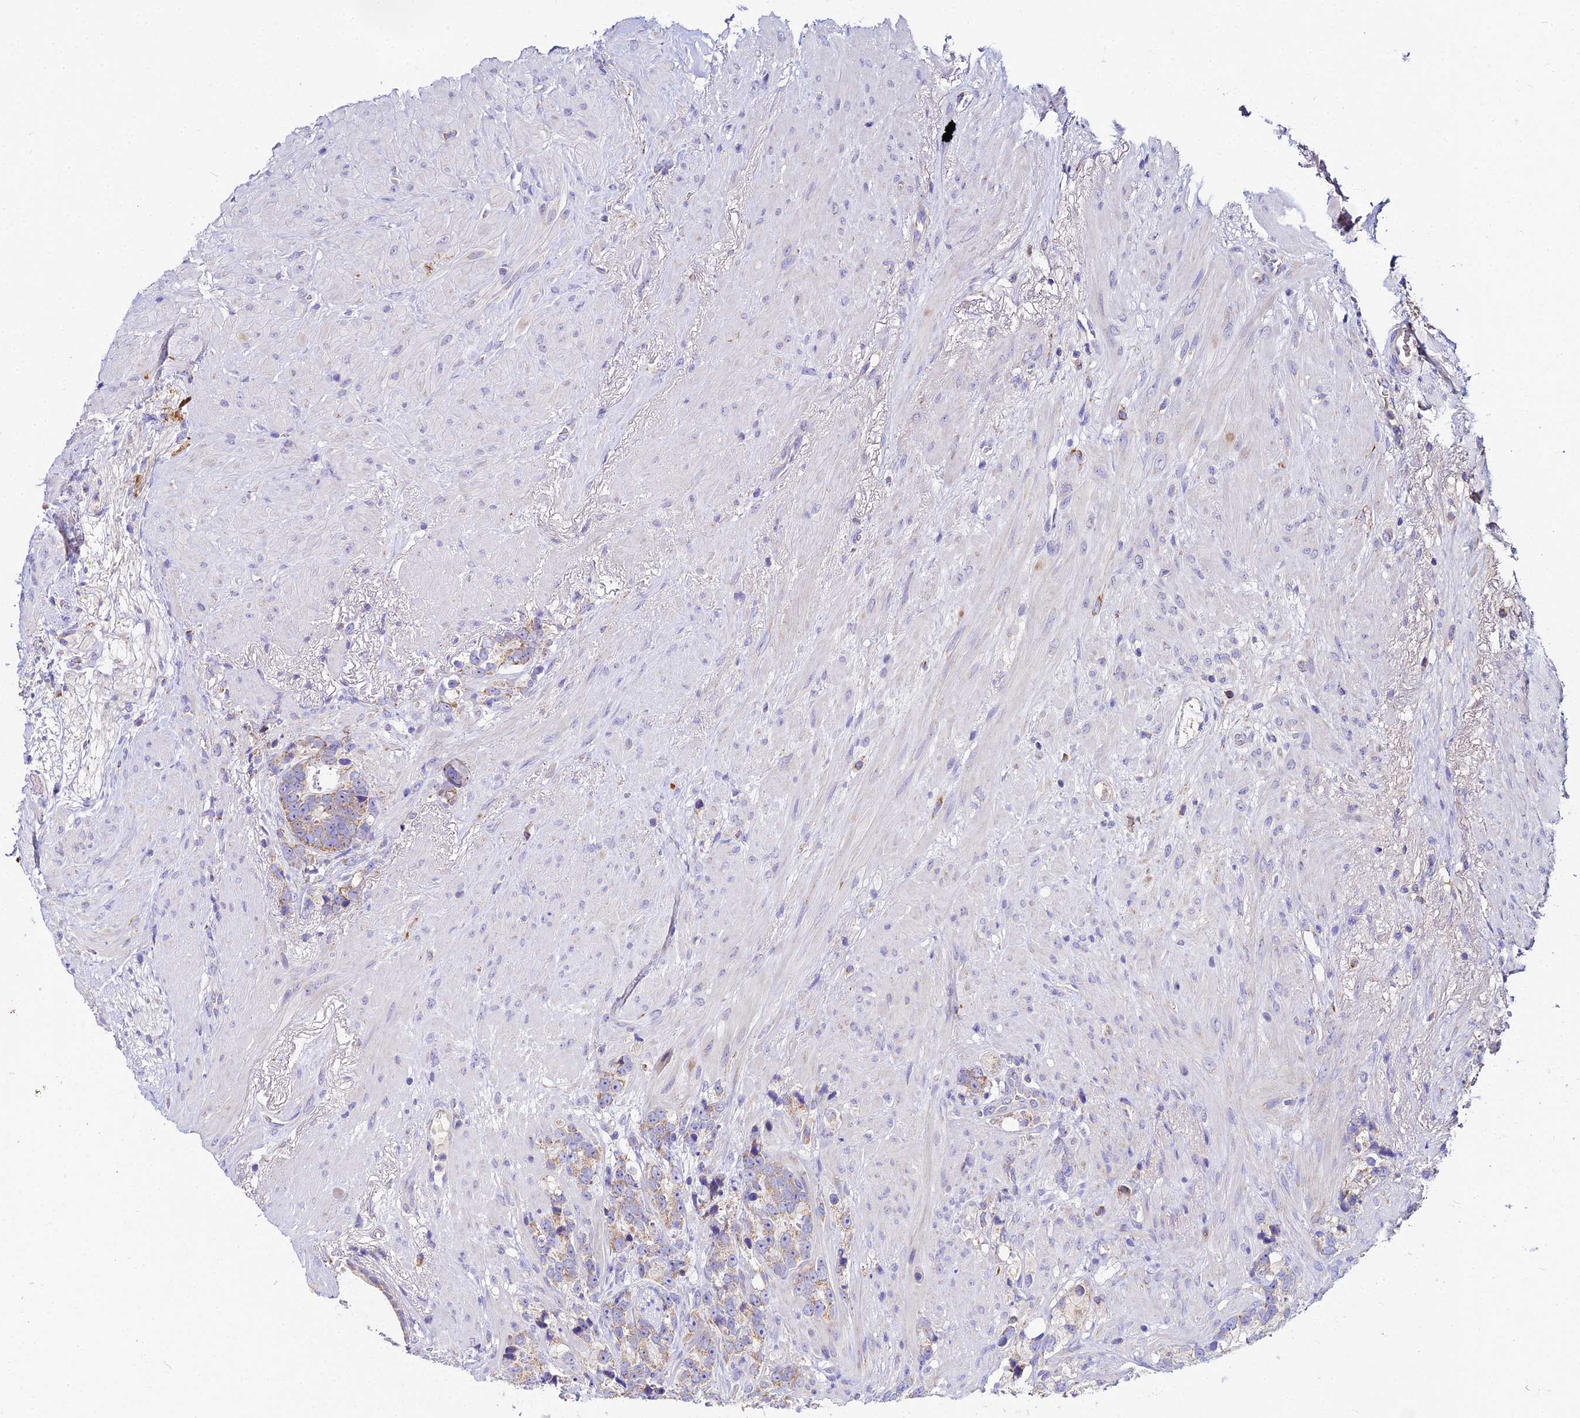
{"staining": {"intensity": "weak", "quantity": ">75%", "location": "cytoplasmic/membranous"}, "tissue": "prostate cancer", "cell_type": "Tumor cells", "image_type": "cancer", "snomed": [{"axis": "morphology", "description": "Adenocarcinoma, High grade"}, {"axis": "topography", "description": "Prostate"}], "caption": "An immunohistochemistry (IHC) histopathology image of neoplastic tissue is shown. Protein staining in brown shows weak cytoplasmic/membranous positivity in high-grade adenocarcinoma (prostate) within tumor cells. The protein of interest is shown in brown color, while the nuclei are stained blue.", "gene": "TYW5", "patient": {"sex": "male", "age": 74}}